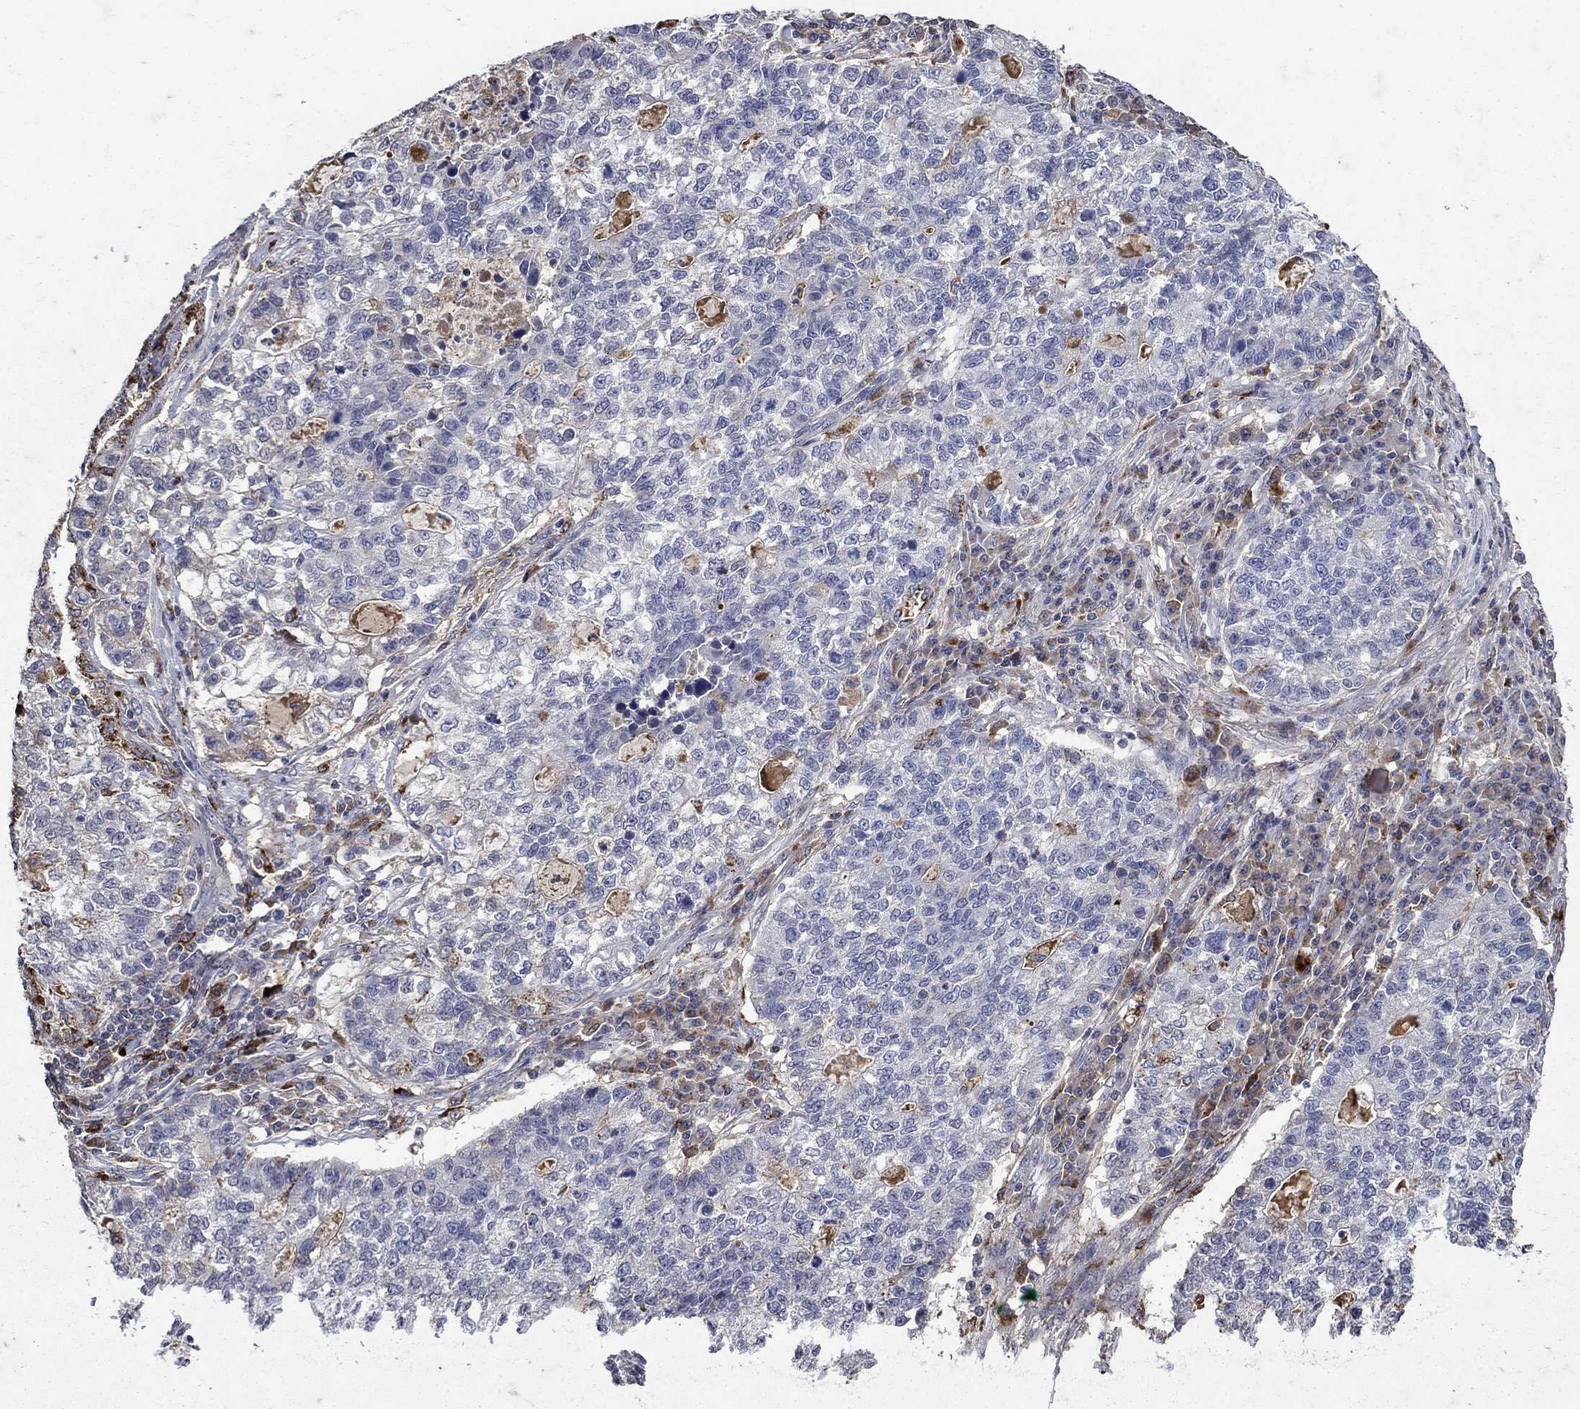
{"staining": {"intensity": "negative", "quantity": "none", "location": "none"}, "tissue": "lung cancer", "cell_type": "Tumor cells", "image_type": "cancer", "snomed": [{"axis": "morphology", "description": "Adenocarcinoma, NOS"}, {"axis": "topography", "description": "Lung"}], "caption": "There is no significant staining in tumor cells of lung cancer. (DAB (3,3'-diaminobenzidine) IHC visualized using brightfield microscopy, high magnification).", "gene": "NPC2", "patient": {"sex": "male", "age": 57}}